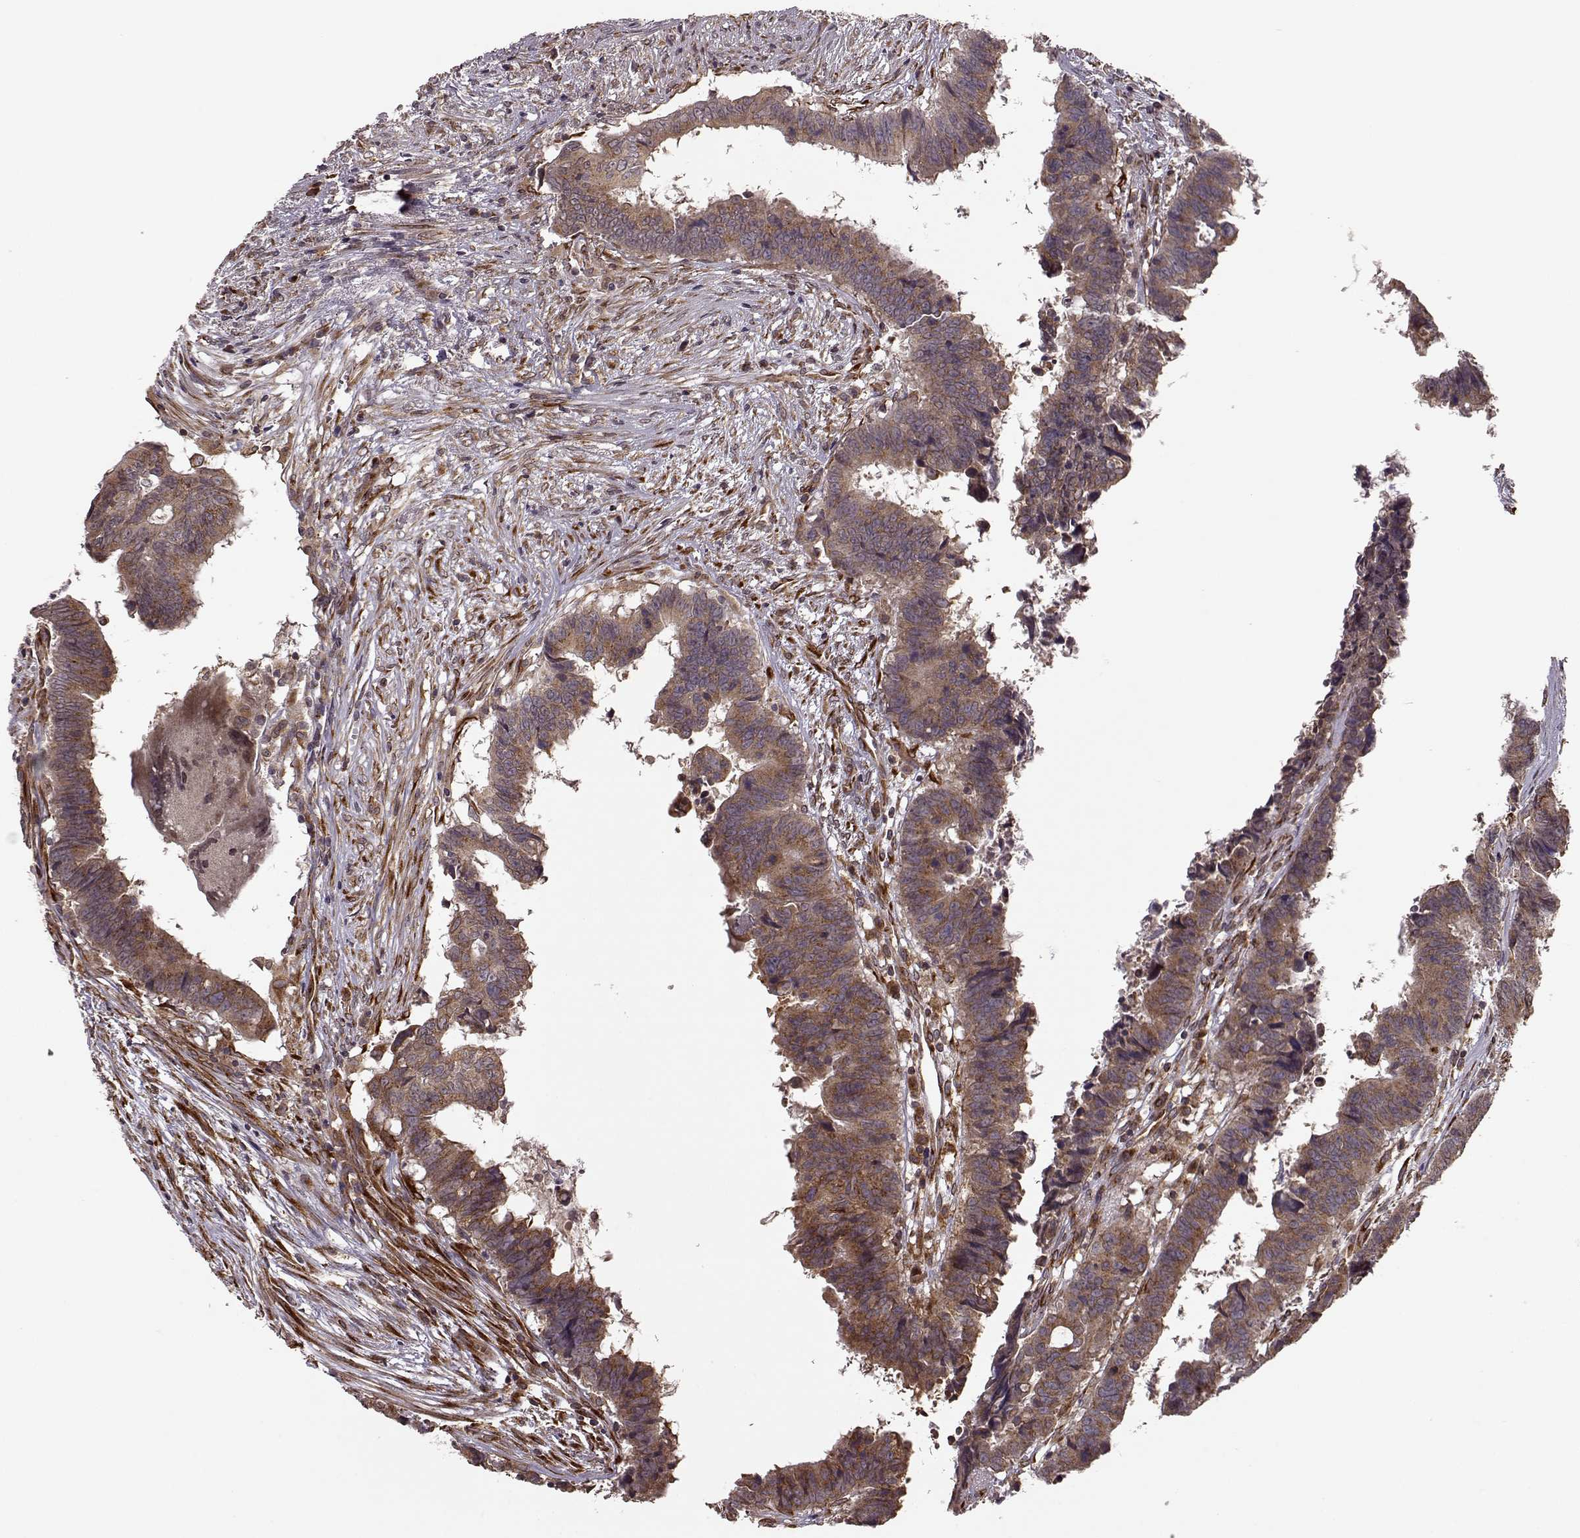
{"staining": {"intensity": "moderate", "quantity": "25%-75%", "location": "cytoplasmic/membranous"}, "tissue": "colorectal cancer", "cell_type": "Tumor cells", "image_type": "cancer", "snomed": [{"axis": "morphology", "description": "Adenocarcinoma, NOS"}, {"axis": "topography", "description": "Colon"}], "caption": "Protein staining of adenocarcinoma (colorectal) tissue demonstrates moderate cytoplasmic/membranous positivity in approximately 25%-75% of tumor cells.", "gene": "YIPF5", "patient": {"sex": "female", "age": 82}}